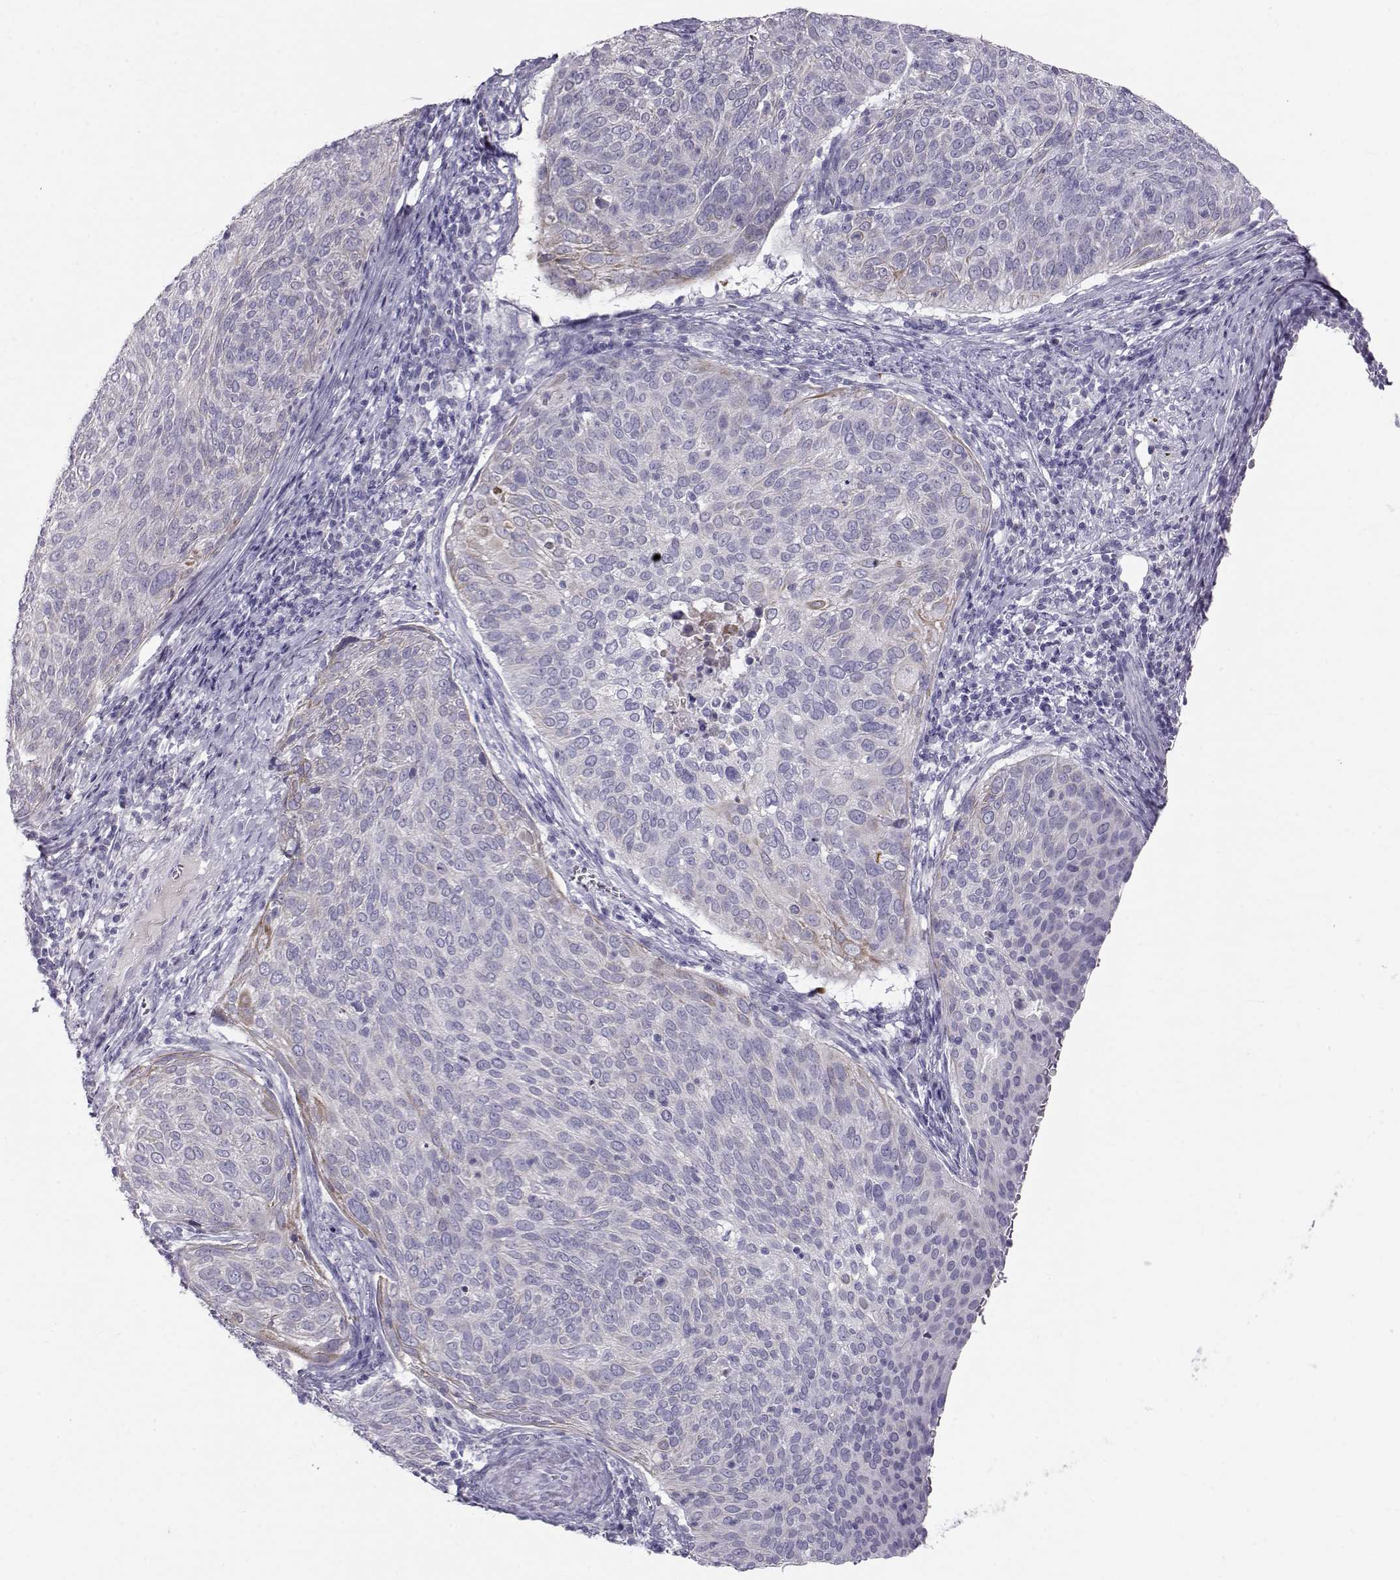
{"staining": {"intensity": "negative", "quantity": "none", "location": "none"}, "tissue": "cervical cancer", "cell_type": "Tumor cells", "image_type": "cancer", "snomed": [{"axis": "morphology", "description": "Squamous cell carcinoma, NOS"}, {"axis": "topography", "description": "Cervix"}], "caption": "This is a micrograph of immunohistochemistry (IHC) staining of cervical squamous cell carcinoma, which shows no positivity in tumor cells. Nuclei are stained in blue.", "gene": "GPR26", "patient": {"sex": "female", "age": 39}}